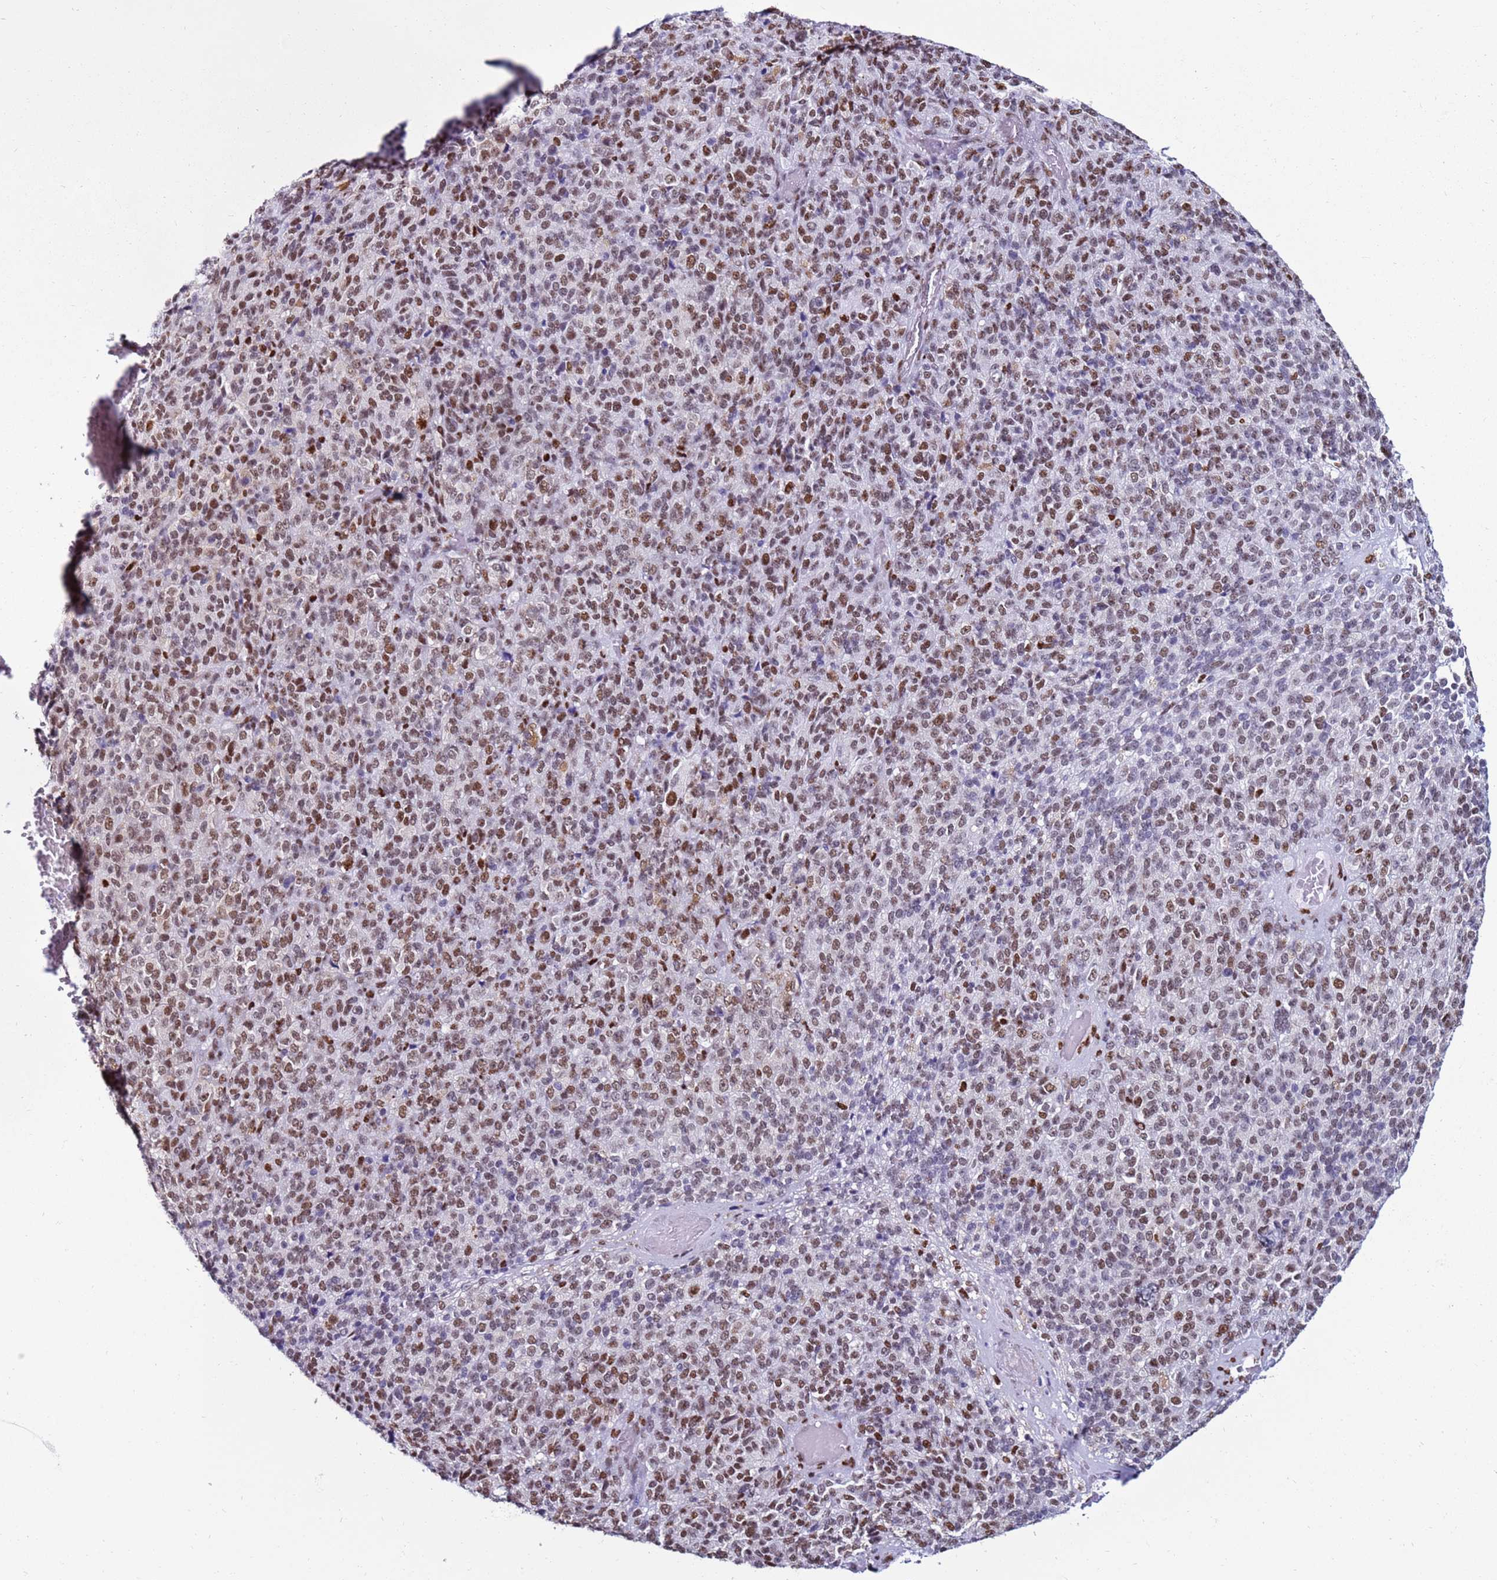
{"staining": {"intensity": "moderate", "quantity": "25%-75%", "location": "nuclear"}, "tissue": "melanoma", "cell_type": "Tumor cells", "image_type": "cancer", "snomed": [{"axis": "morphology", "description": "Malignant melanoma, Metastatic site"}, {"axis": "topography", "description": "Brain"}], "caption": "Malignant melanoma (metastatic site) stained with immunohistochemistry reveals moderate nuclear staining in approximately 25%-75% of tumor cells.", "gene": "KPNA4", "patient": {"sex": "female", "age": 56}}